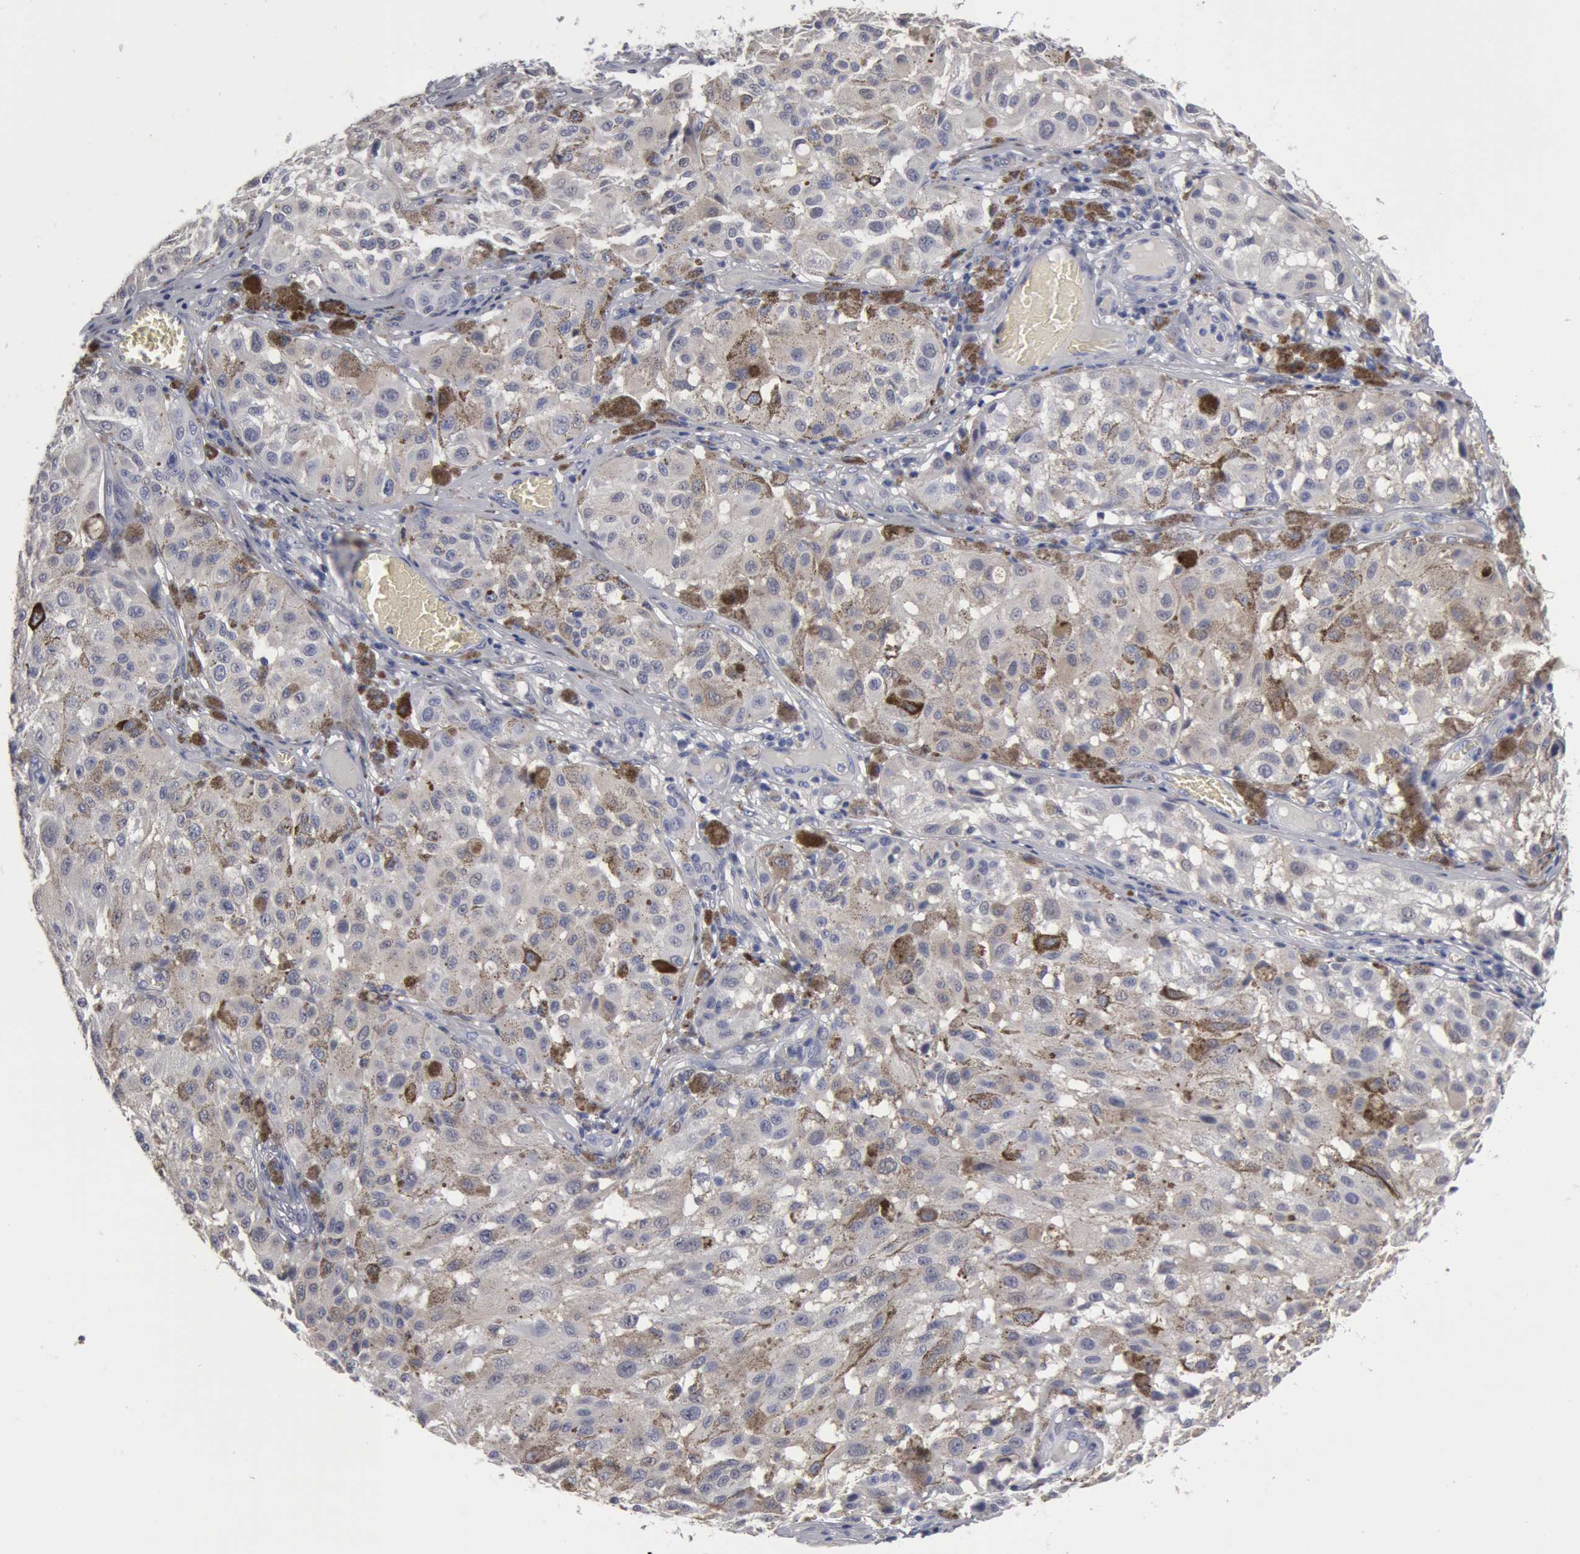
{"staining": {"intensity": "weak", "quantity": "<25%", "location": "cytoplasmic/membranous"}, "tissue": "melanoma", "cell_type": "Tumor cells", "image_type": "cancer", "snomed": [{"axis": "morphology", "description": "Malignant melanoma, NOS"}, {"axis": "topography", "description": "Skin"}], "caption": "There is no significant positivity in tumor cells of melanoma. (Brightfield microscopy of DAB immunohistochemistry at high magnification).", "gene": "FOXA2", "patient": {"sex": "female", "age": 64}}